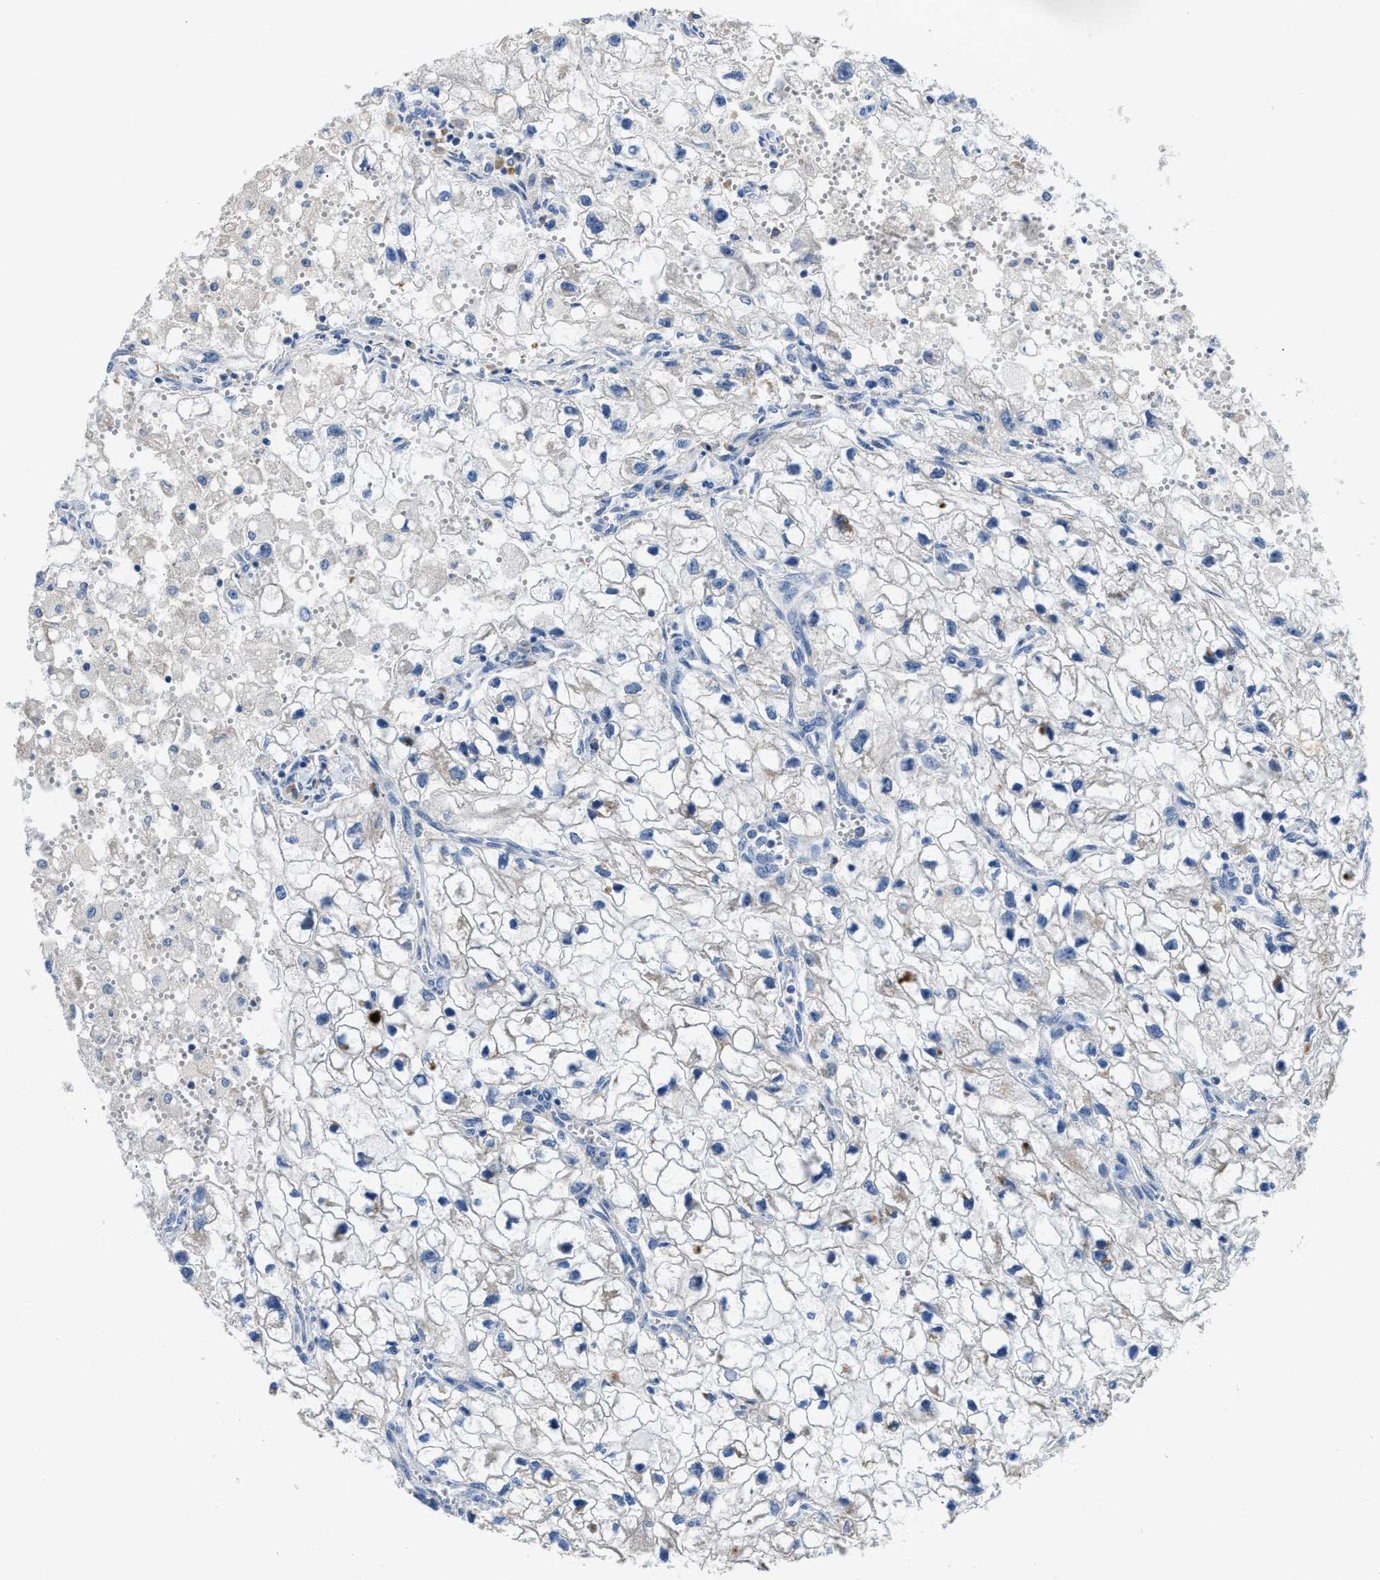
{"staining": {"intensity": "negative", "quantity": "none", "location": "none"}, "tissue": "renal cancer", "cell_type": "Tumor cells", "image_type": "cancer", "snomed": [{"axis": "morphology", "description": "Adenocarcinoma, NOS"}, {"axis": "topography", "description": "Kidney"}], "caption": "A histopathology image of renal cancer stained for a protein displays no brown staining in tumor cells. (DAB (3,3'-diaminobenzidine) IHC with hematoxylin counter stain).", "gene": "C1S", "patient": {"sex": "female", "age": 70}}